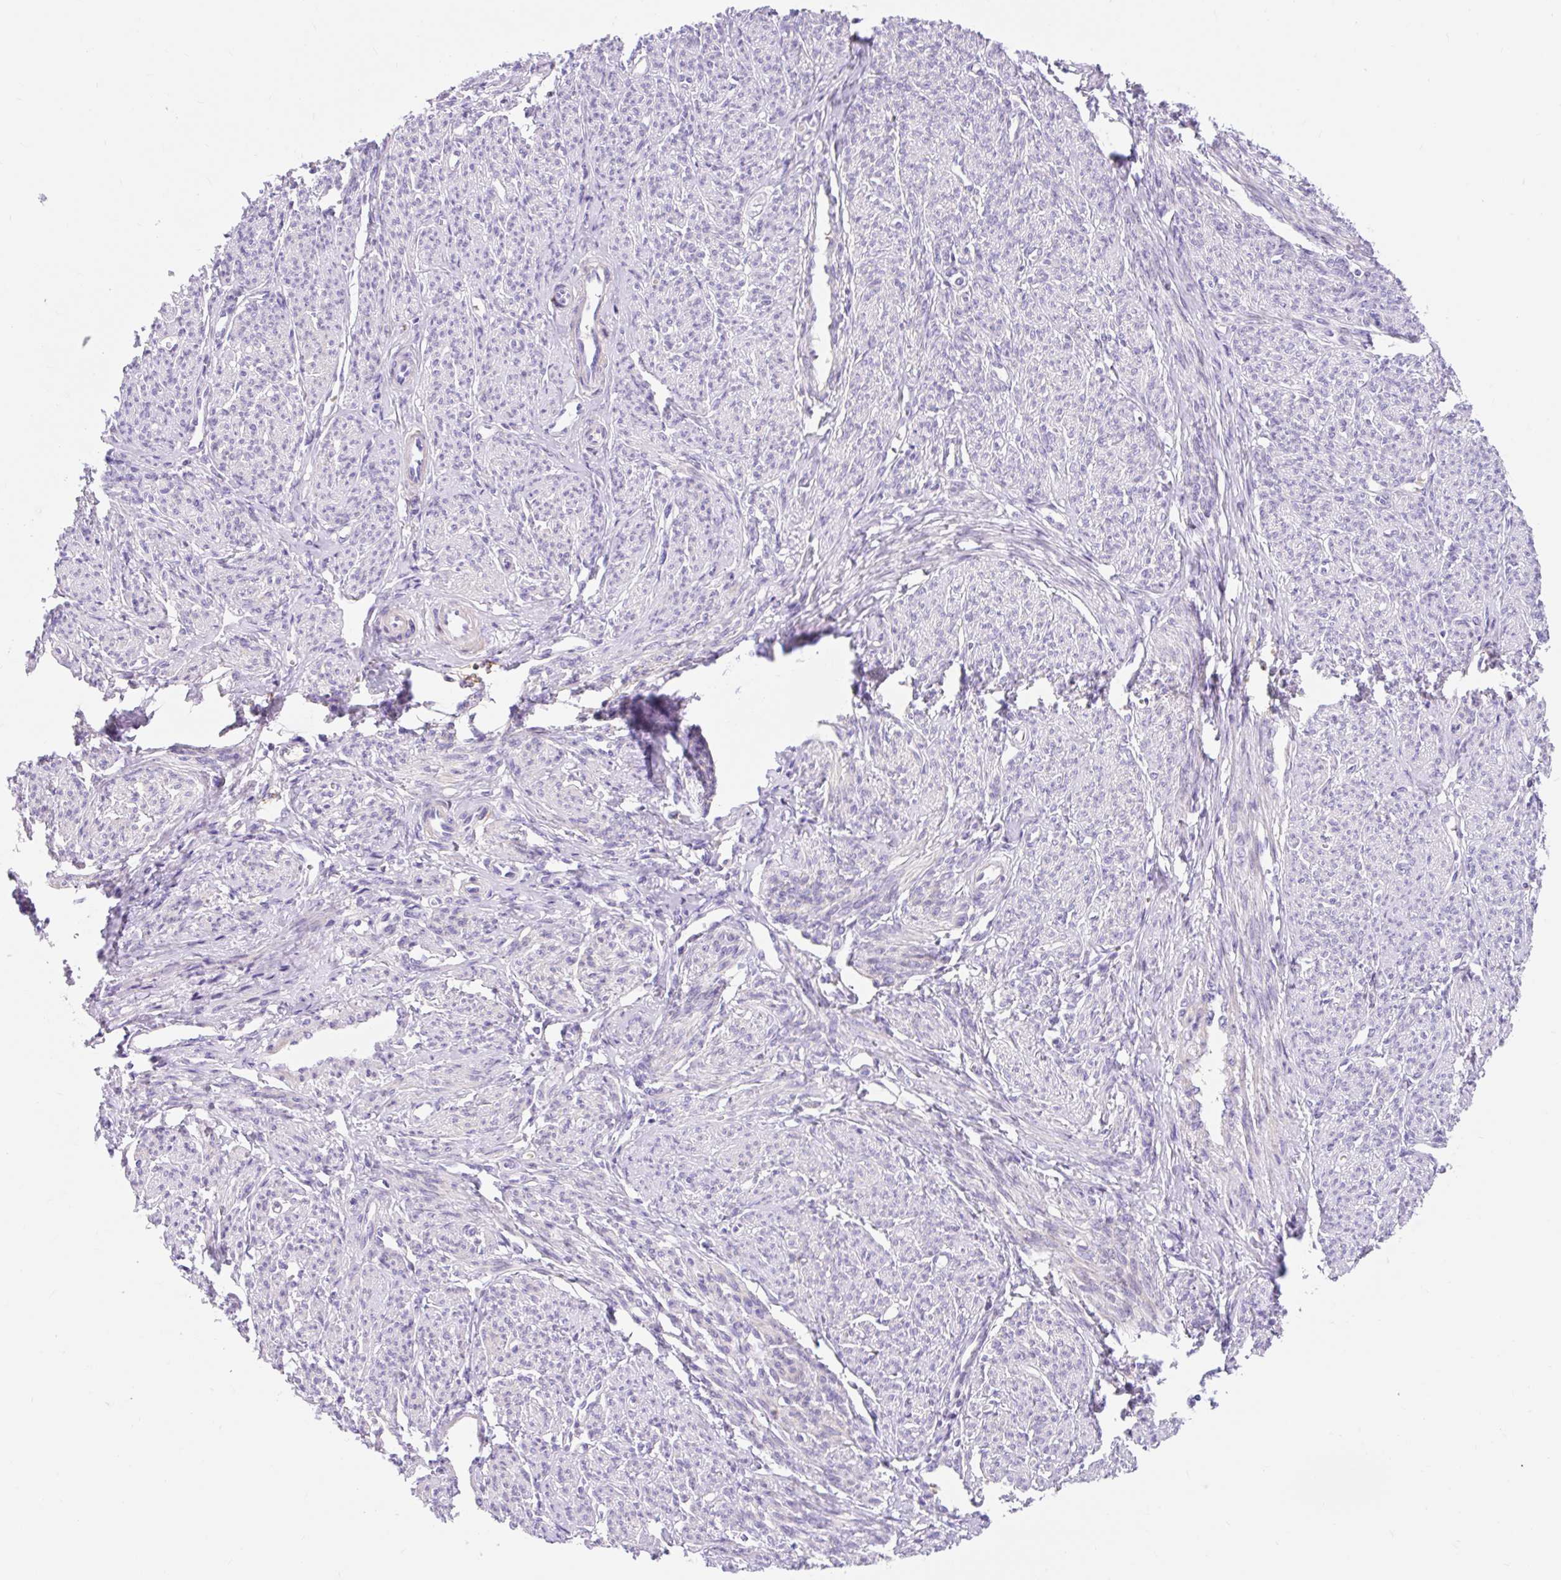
{"staining": {"intensity": "moderate", "quantity": "<25%", "location": "cytoplasmic/membranous"}, "tissue": "smooth muscle", "cell_type": "Smooth muscle cells", "image_type": "normal", "snomed": [{"axis": "morphology", "description": "Normal tissue, NOS"}, {"axis": "topography", "description": "Smooth muscle"}], "caption": "The image shows staining of unremarkable smooth muscle, revealing moderate cytoplasmic/membranous protein positivity (brown color) within smooth muscle cells.", "gene": "SLC28A1", "patient": {"sex": "female", "age": 65}}